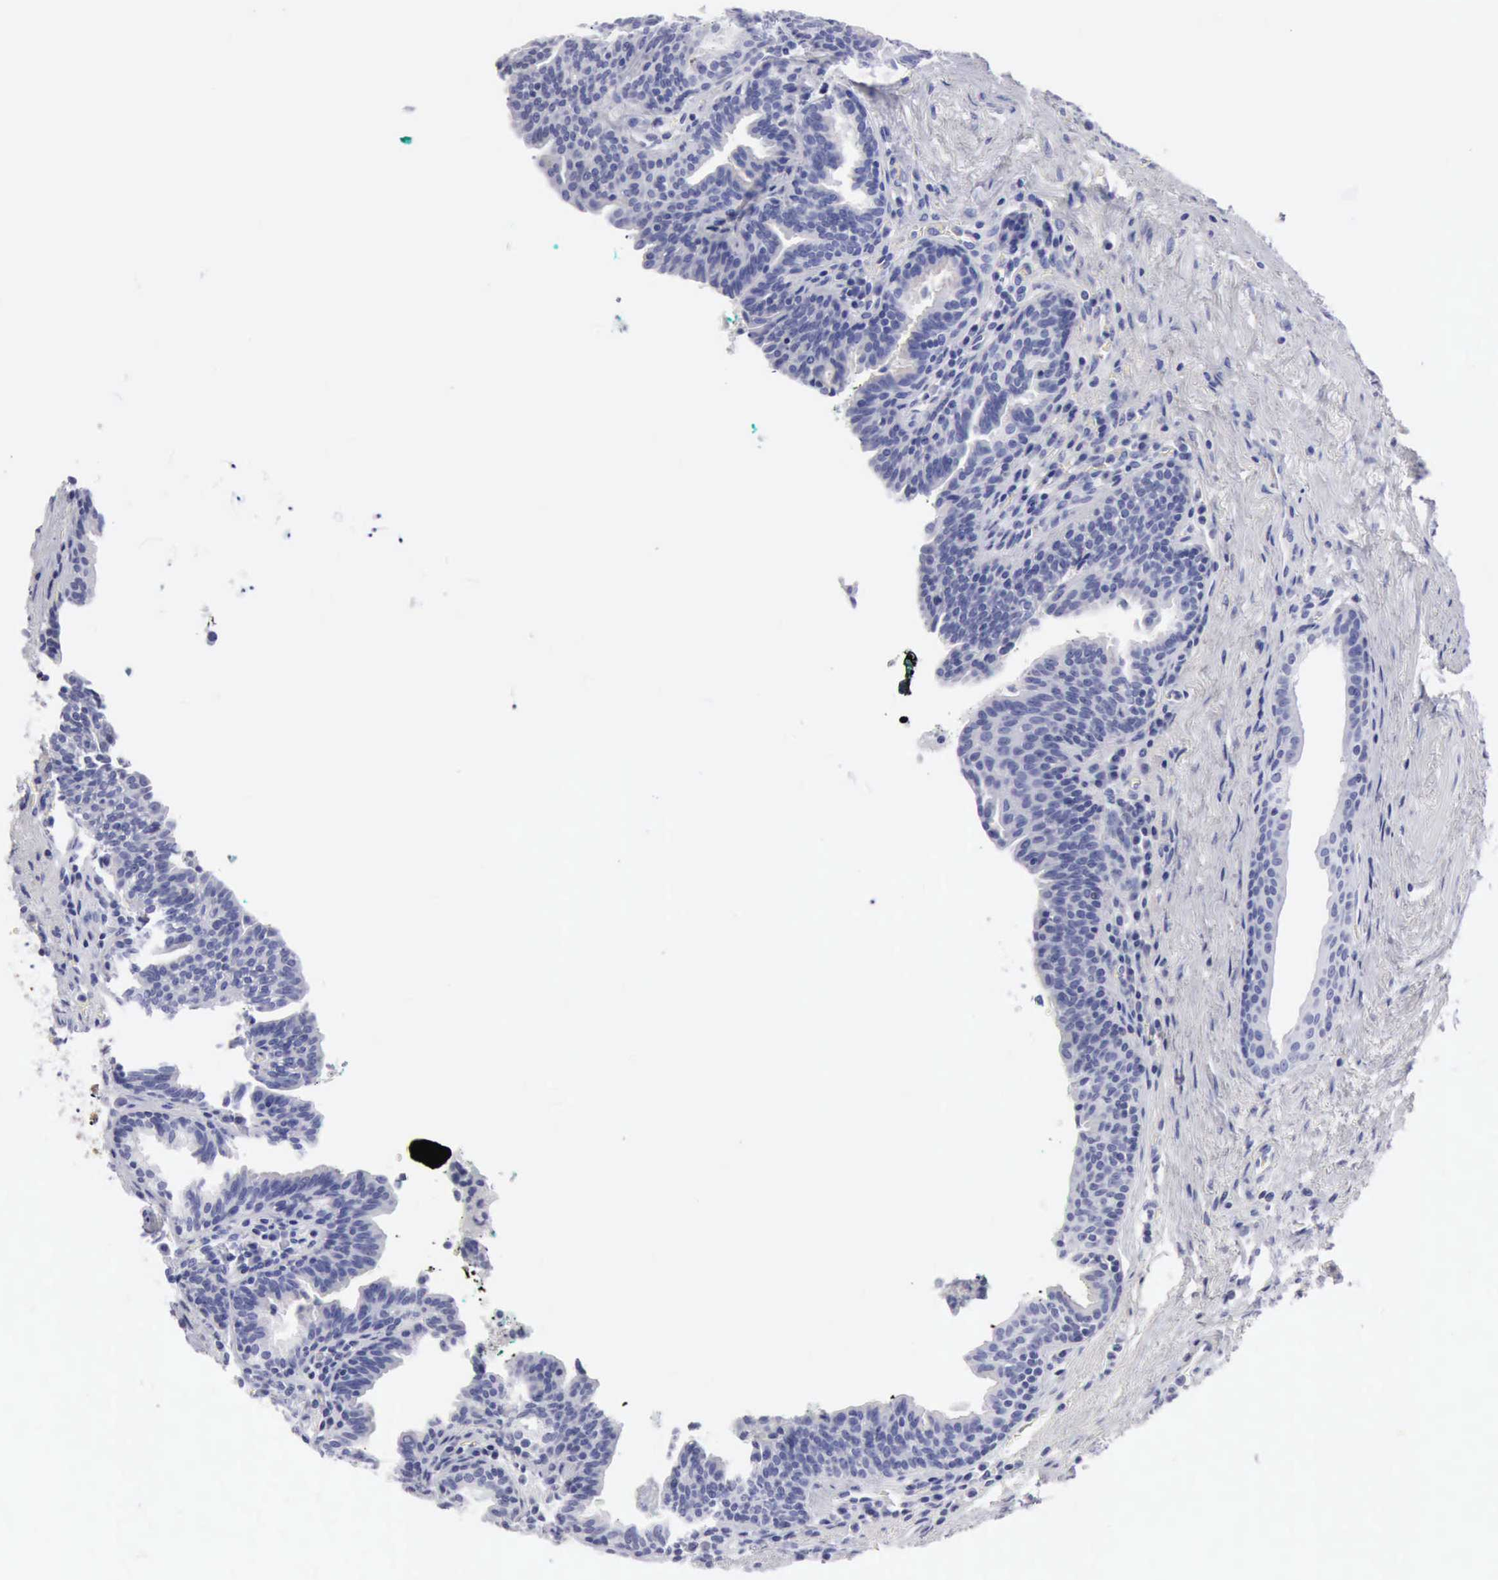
{"staining": {"intensity": "negative", "quantity": "none", "location": "none"}, "tissue": "prostate", "cell_type": "Glandular cells", "image_type": "normal", "snomed": [{"axis": "morphology", "description": "Normal tissue, NOS"}, {"axis": "topography", "description": "Prostate"}], "caption": "This is an immunohistochemistry photomicrograph of normal human prostate. There is no staining in glandular cells.", "gene": "CYP19A1", "patient": {"sex": "male", "age": 65}}